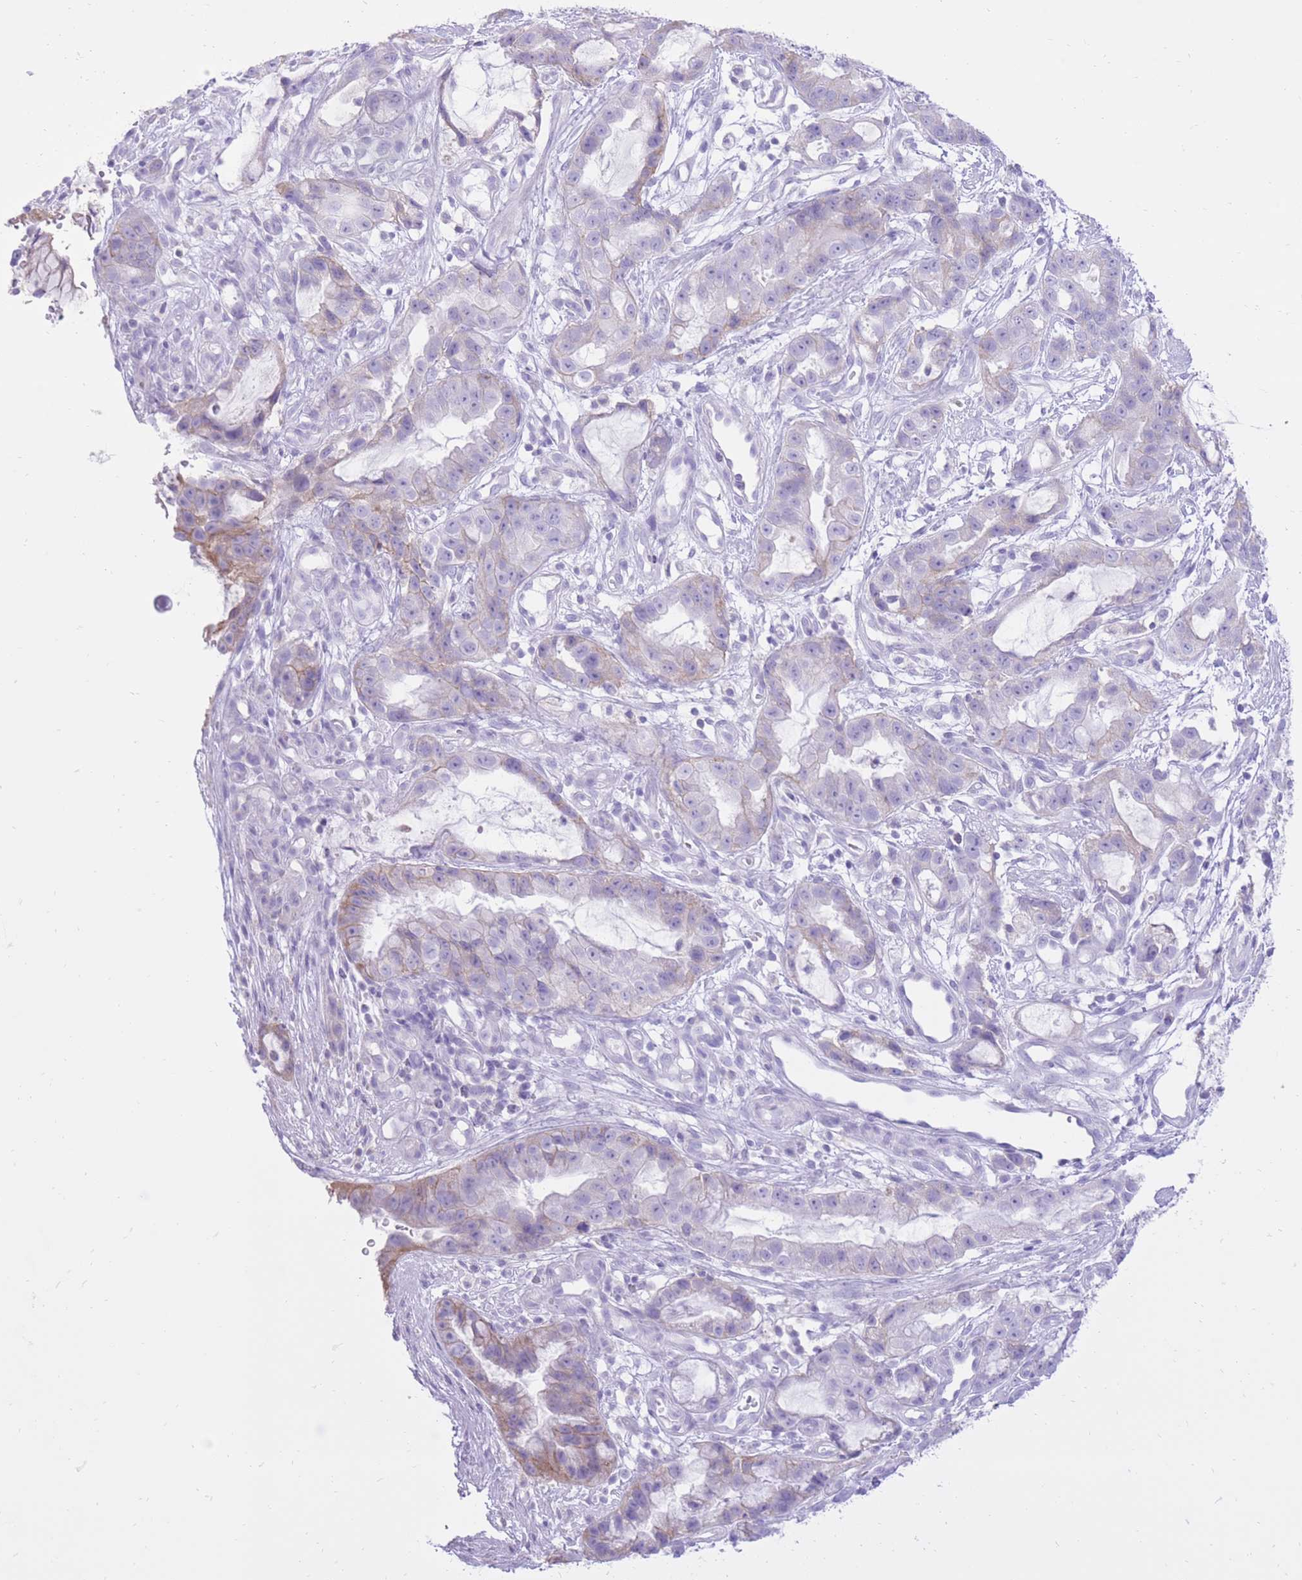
{"staining": {"intensity": "weak", "quantity": "<25%", "location": "cytoplasmic/membranous"}, "tissue": "stomach cancer", "cell_type": "Tumor cells", "image_type": "cancer", "snomed": [{"axis": "morphology", "description": "Adenocarcinoma, NOS"}, {"axis": "topography", "description": "Stomach"}], "caption": "Immunohistochemical staining of stomach adenocarcinoma exhibits no significant staining in tumor cells.", "gene": "SLC4A4", "patient": {"sex": "male", "age": 55}}